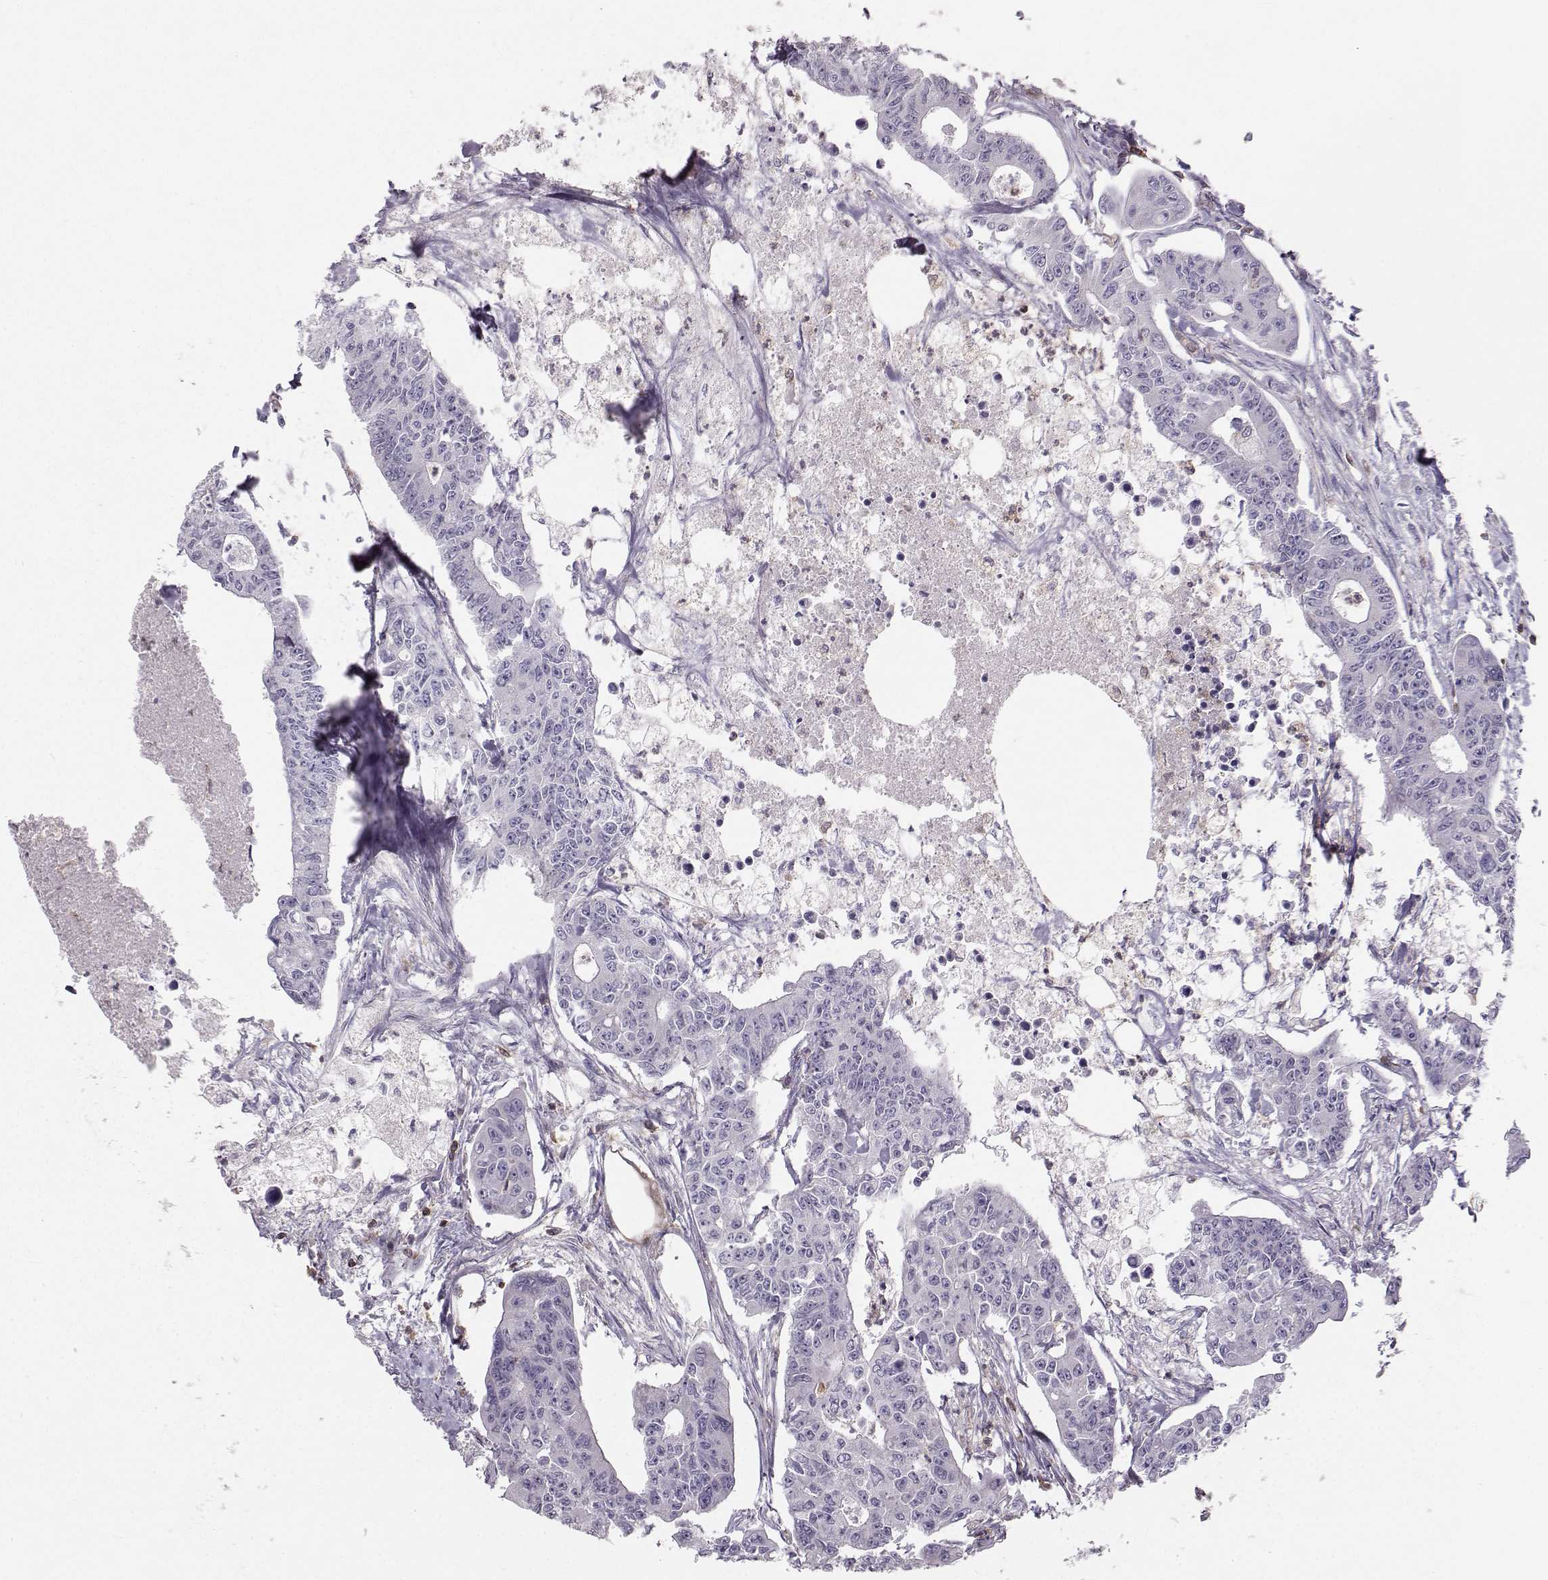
{"staining": {"intensity": "negative", "quantity": "none", "location": "none"}, "tissue": "colorectal cancer", "cell_type": "Tumor cells", "image_type": "cancer", "snomed": [{"axis": "morphology", "description": "Adenocarcinoma, NOS"}, {"axis": "topography", "description": "Colon"}], "caption": "This is a histopathology image of immunohistochemistry staining of colorectal adenocarcinoma, which shows no positivity in tumor cells.", "gene": "ZBTB32", "patient": {"sex": "male", "age": 70}}